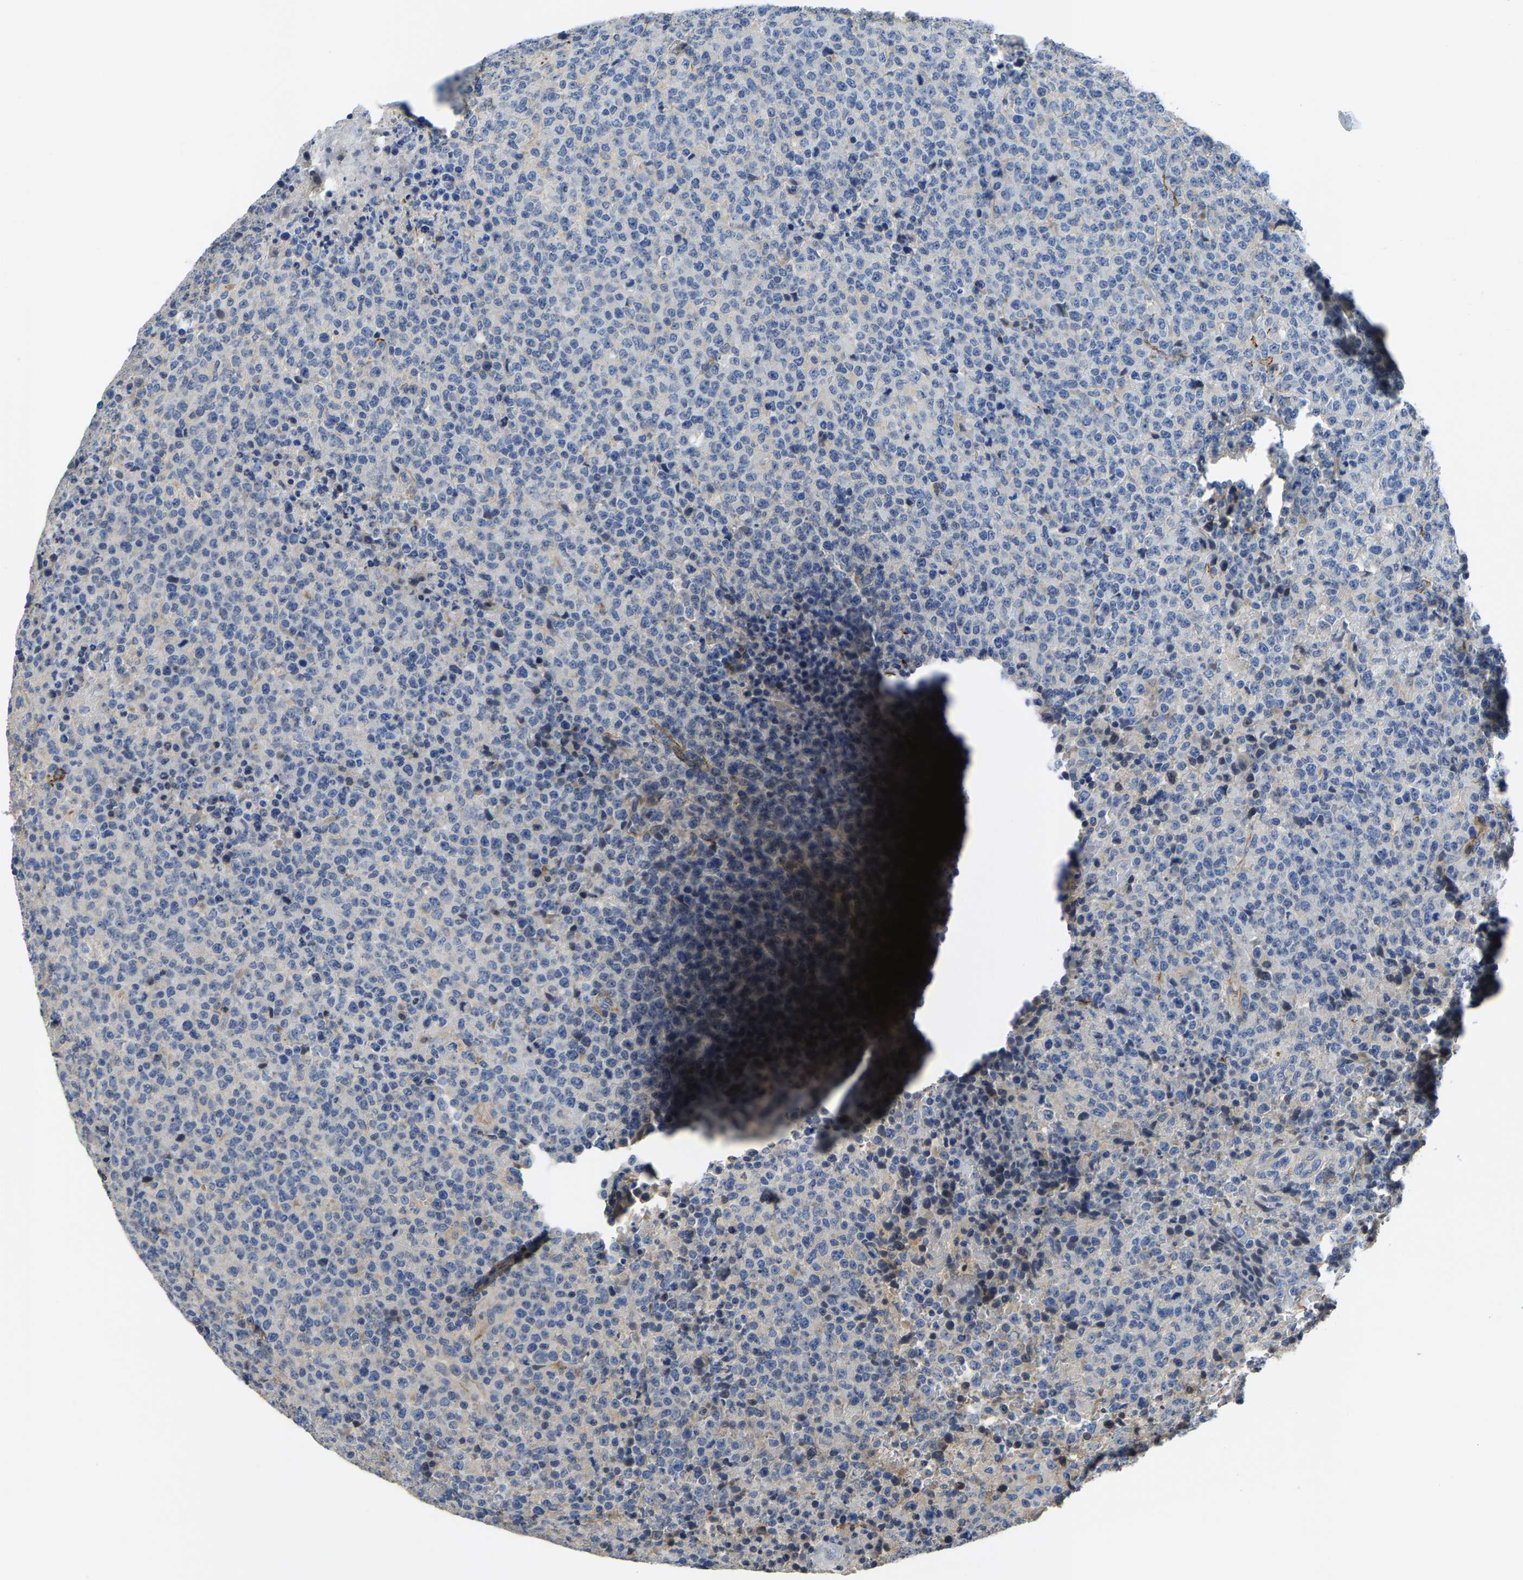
{"staining": {"intensity": "negative", "quantity": "none", "location": "none"}, "tissue": "lymphoma", "cell_type": "Tumor cells", "image_type": "cancer", "snomed": [{"axis": "morphology", "description": "Malignant lymphoma, non-Hodgkin's type, High grade"}, {"axis": "topography", "description": "Lymph node"}], "caption": "DAB (3,3'-diaminobenzidine) immunohistochemical staining of human high-grade malignant lymphoma, non-Hodgkin's type reveals no significant staining in tumor cells.", "gene": "AGBL3", "patient": {"sex": "male", "age": 13}}